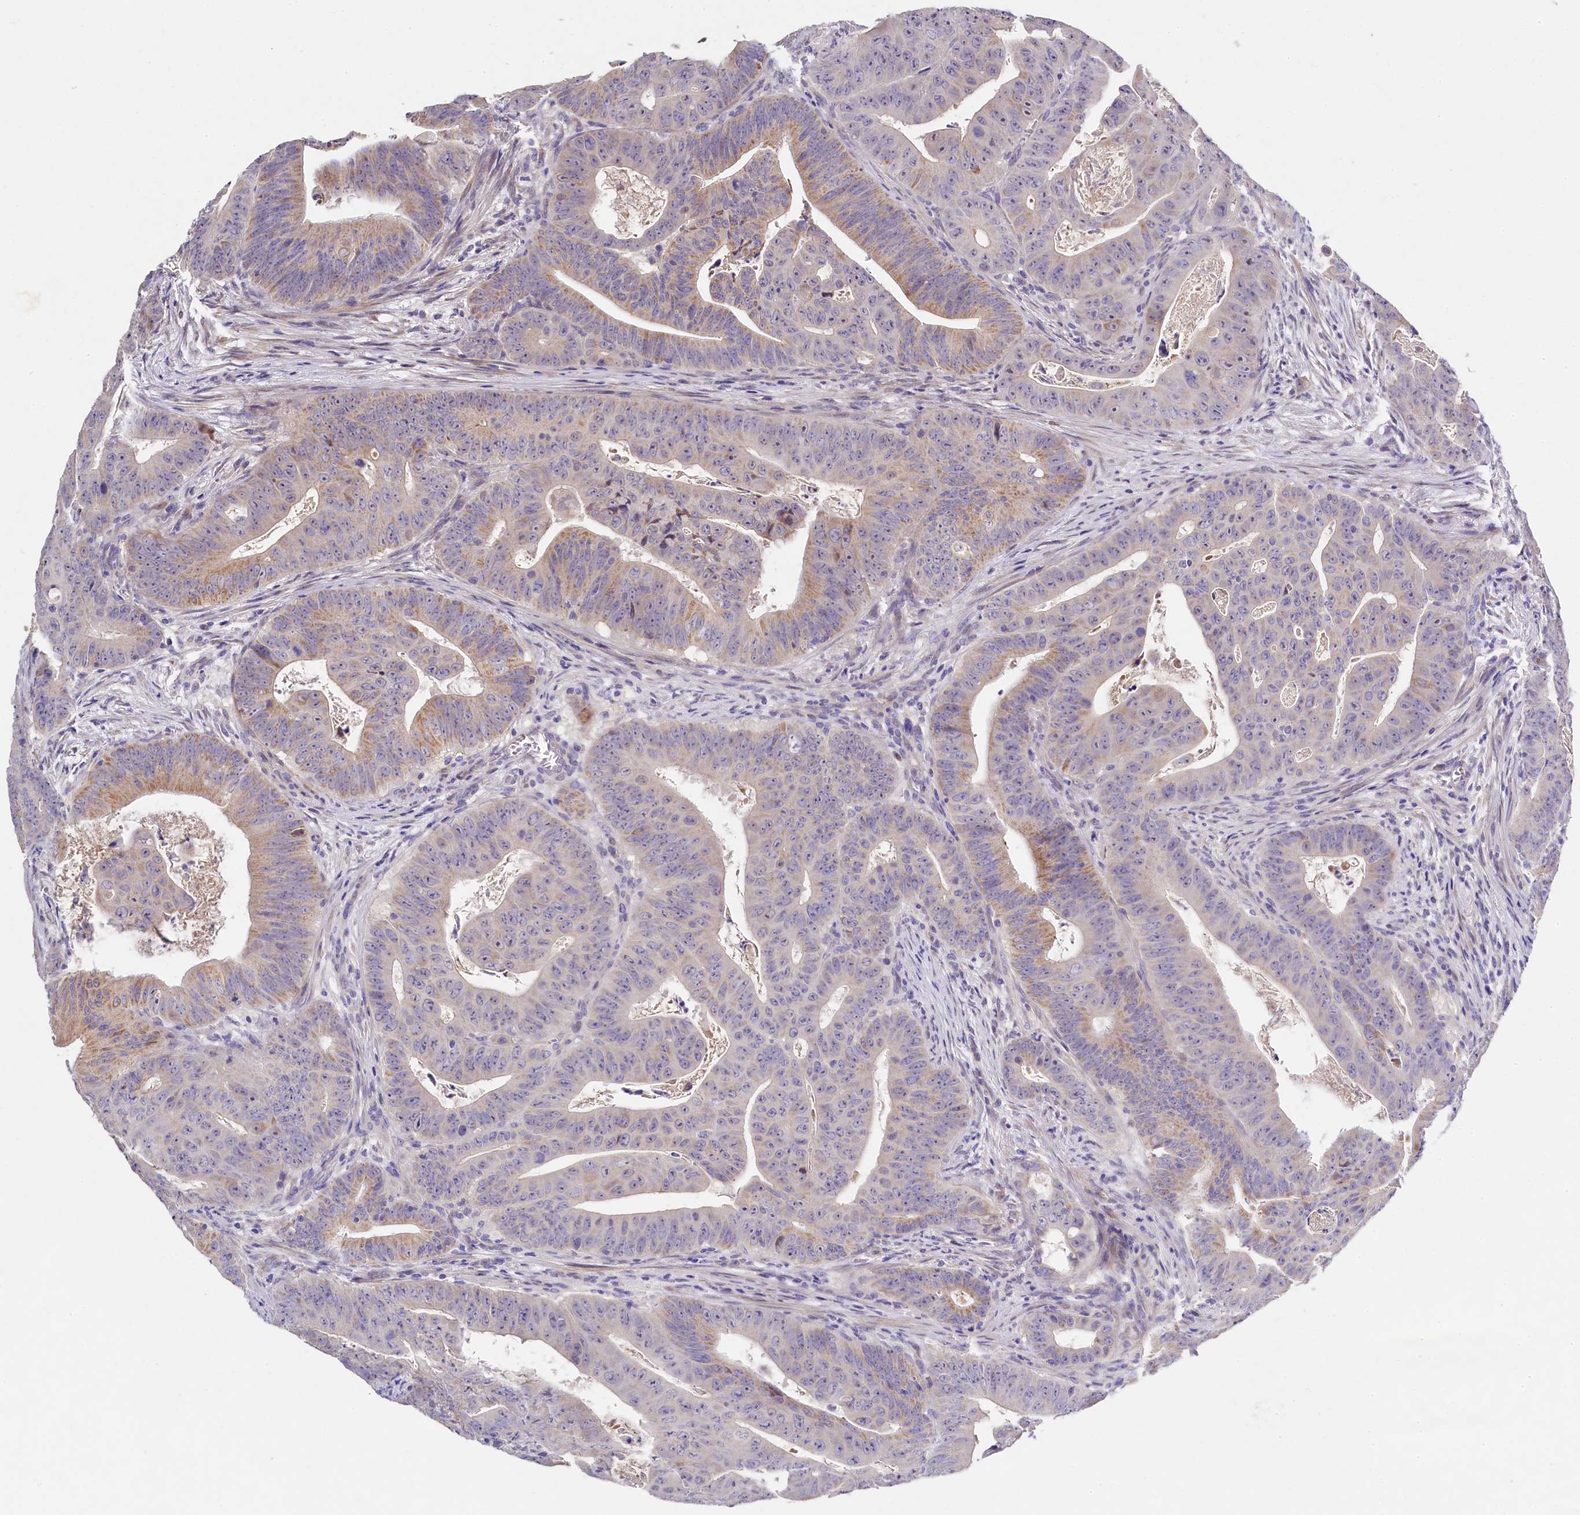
{"staining": {"intensity": "weak", "quantity": "25%-75%", "location": "cytoplasmic/membranous"}, "tissue": "colorectal cancer", "cell_type": "Tumor cells", "image_type": "cancer", "snomed": [{"axis": "morphology", "description": "Adenocarcinoma, NOS"}, {"axis": "topography", "description": "Rectum"}], "caption": "Immunohistochemical staining of human adenocarcinoma (colorectal) shows low levels of weak cytoplasmic/membranous expression in approximately 25%-75% of tumor cells. The staining was performed using DAB to visualize the protein expression in brown, while the nuclei were stained in blue with hematoxylin (Magnification: 20x).", "gene": "FXYD6", "patient": {"sex": "female", "age": 75}}